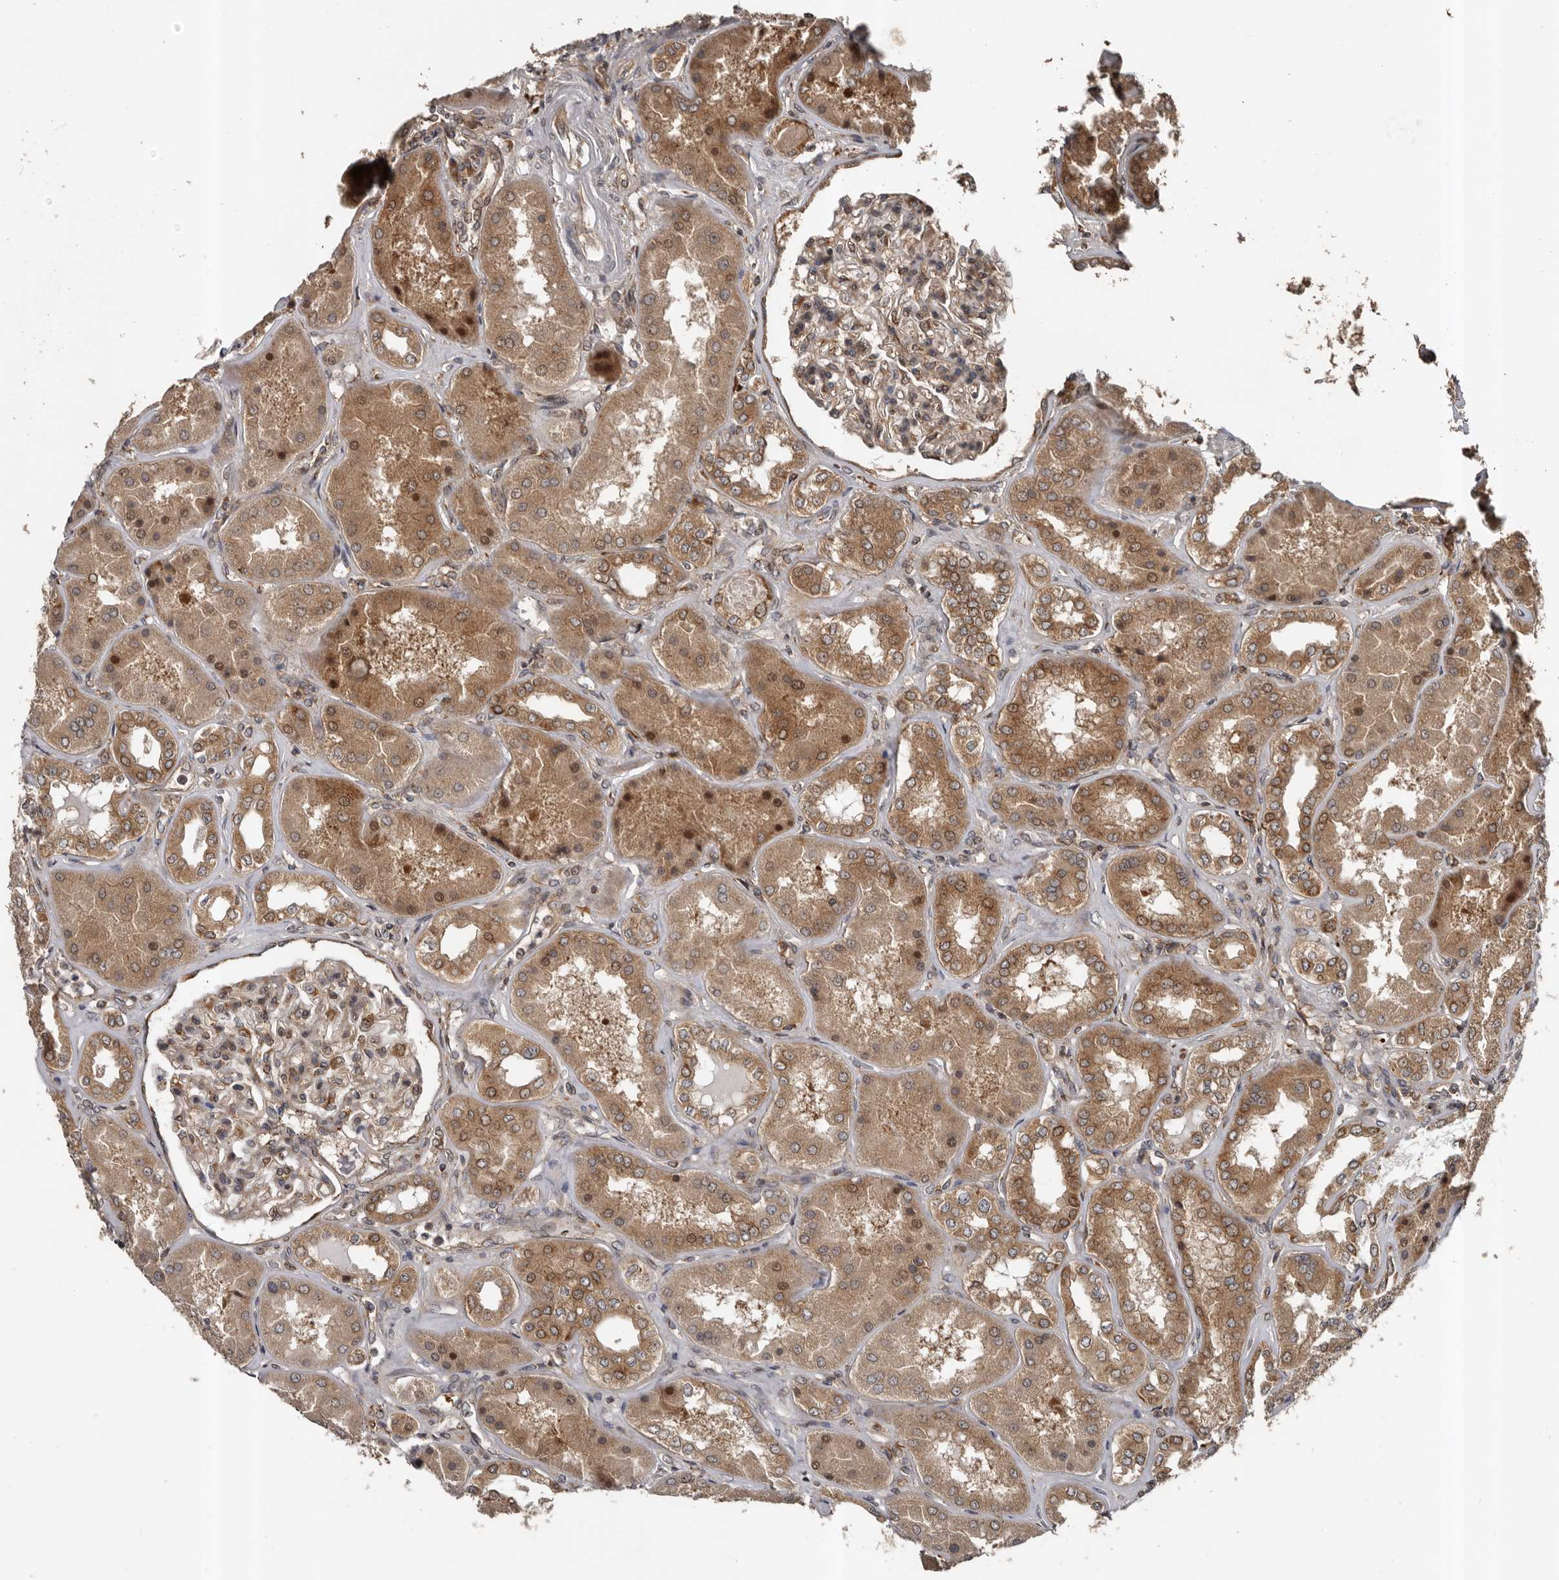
{"staining": {"intensity": "moderate", "quantity": ">75%", "location": "cytoplasmic/membranous"}, "tissue": "kidney", "cell_type": "Cells in glomeruli", "image_type": "normal", "snomed": [{"axis": "morphology", "description": "Normal tissue, NOS"}, {"axis": "topography", "description": "Kidney"}], "caption": "Immunohistochemical staining of normal kidney reveals medium levels of moderate cytoplasmic/membranous positivity in about >75% of cells in glomeruli.", "gene": "CCDC190", "patient": {"sex": "female", "age": 56}}